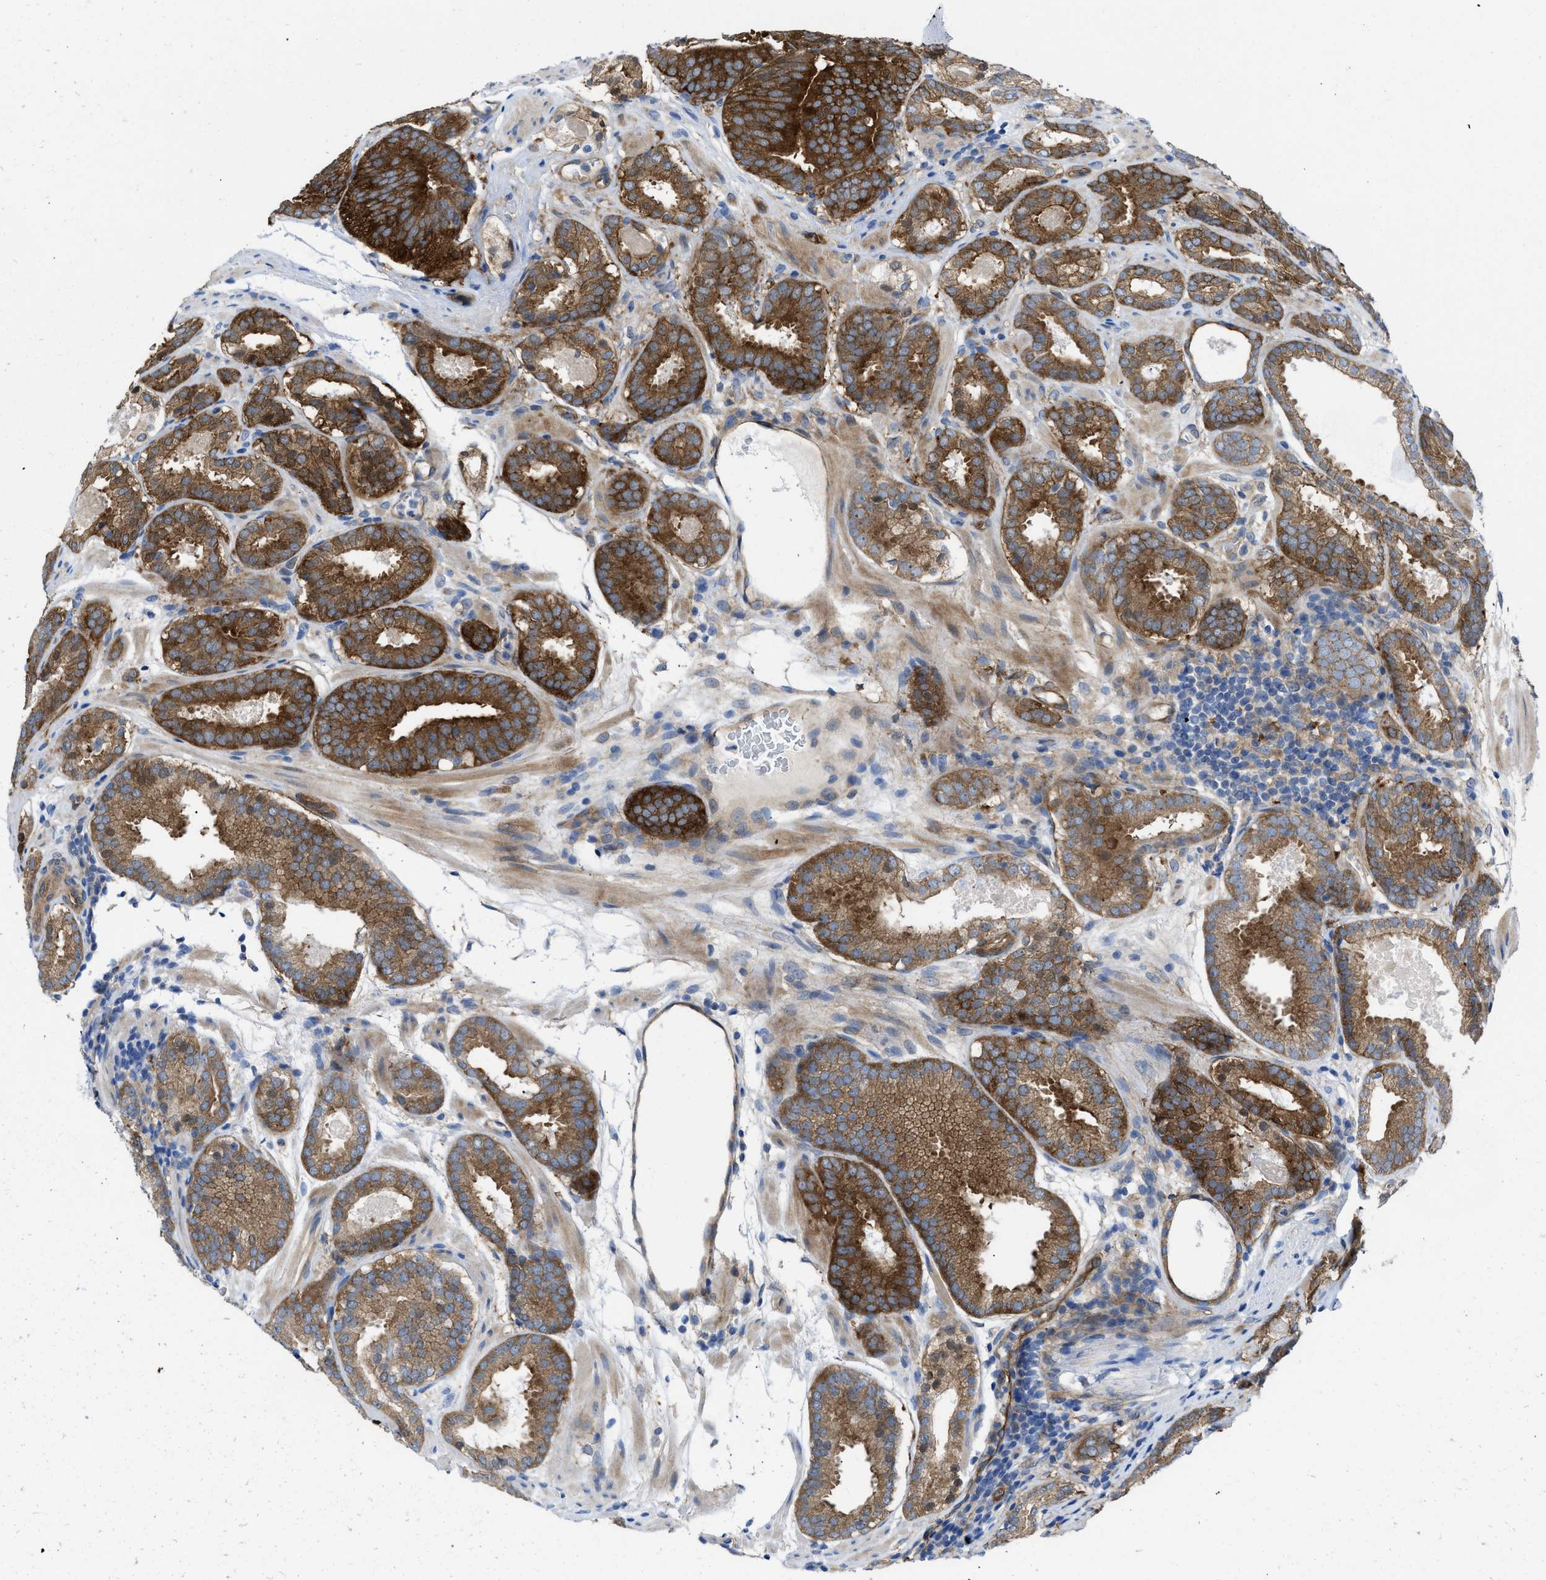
{"staining": {"intensity": "strong", "quantity": ">75%", "location": "cytoplasmic/membranous"}, "tissue": "prostate cancer", "cell_type": "Tumor cells", "image_type": "cancer", "snomed": [{"axis": "morphology", "description": "Adenocarcinoma, Low grade"}, {"axis": "topography", "description": "Prostate"}], "caption": "High-magnification brightfield microscopy of low-grade adenocarcinoma (prostate) stained with DAB (brown) and counterstained with hematoxylin (blue). tumor cells exhibit strong cytoplasmic/membranous staining is appreciated in approximately>75% of cells. (IHC, brightfield microscopy, high magnification).", "gene": "PDLIM5", "patient": {"sex": "male", "age": 69}}